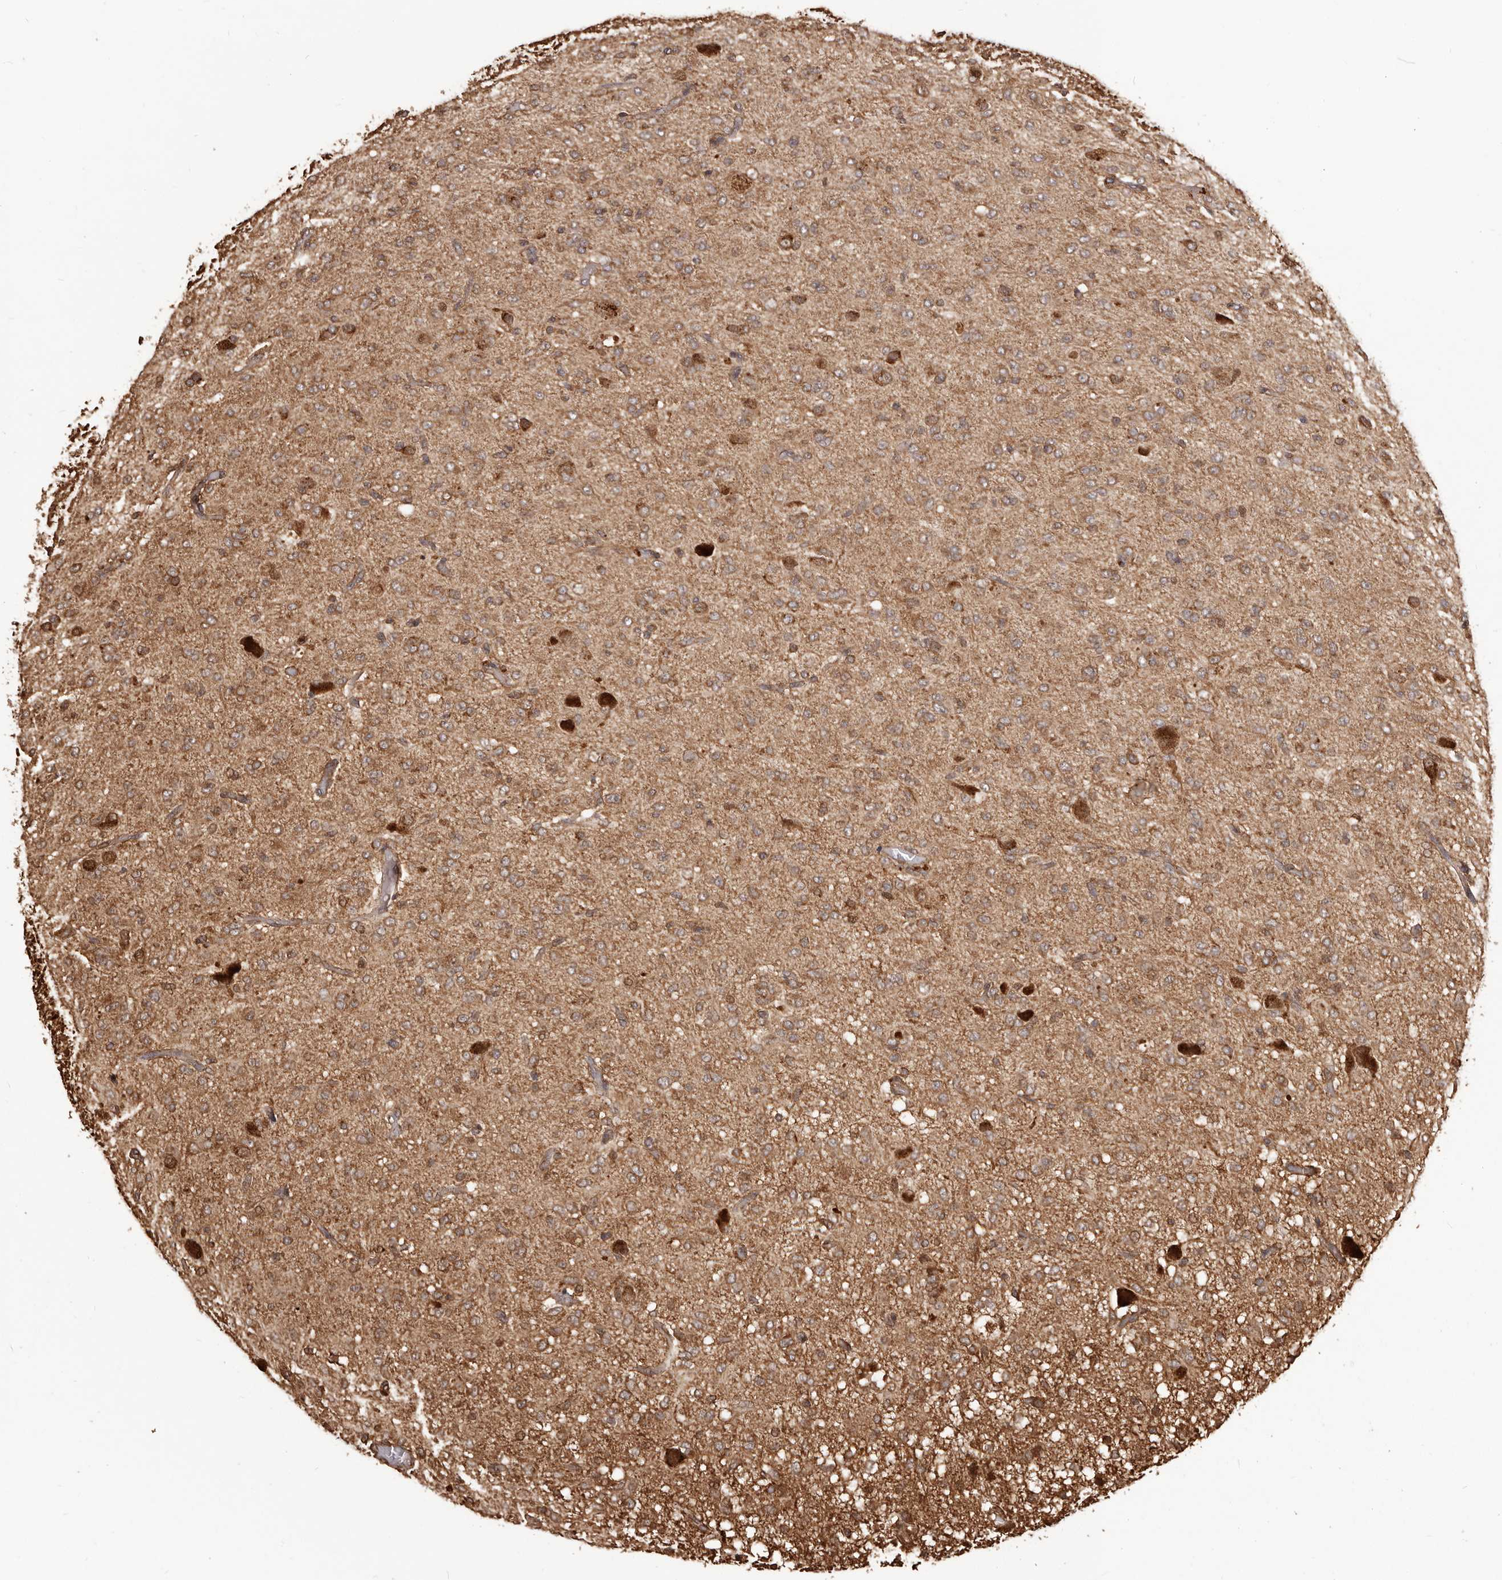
{"staining": {"intensity": "moderate", "quantity": ">75%", "location": "cytoplasmic/membranous"}, "tissue": "glioma", "cell_type": "Tumor cells", "image_type": "cancer", "snomed": [{"axis": "morphology", "description": "Glioma, malignant, High grade"}, {"axis": "topography", "description": "Brain"}], "caption": "Approximately >75% of tumor cells in human glioma reveal moderate cytoplasmic/membranous protein expression as visualized by brown immunohistochemical staining.", "gene": "MTO1", "patient": {"sex": "female", "age": 59}}